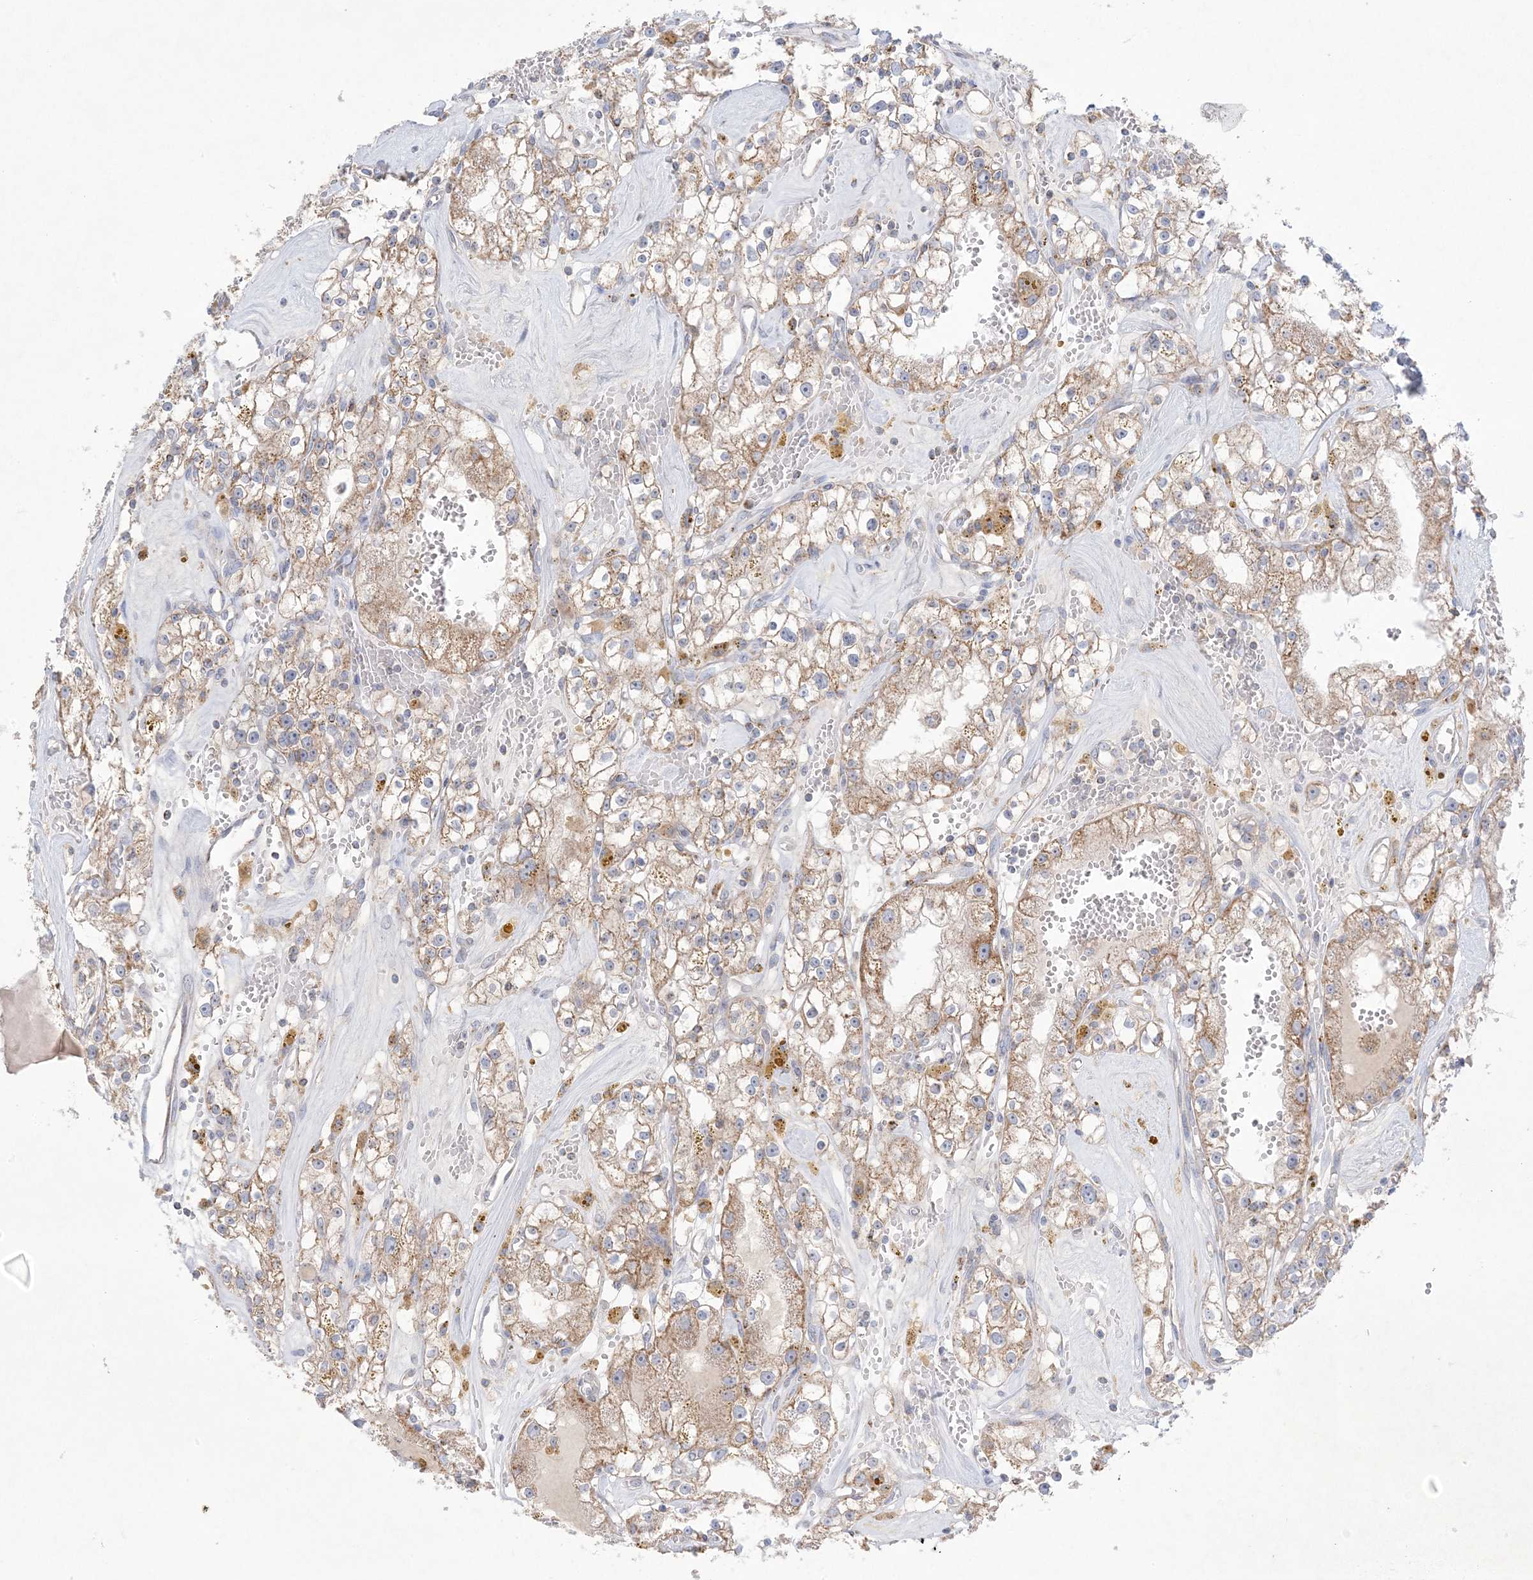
{"staining": {"intensity": "moderate", "quantity": ">75%", "location": "cytoplasmic/membranous"}, "tissue": "renal cancer", "cell_type": "Tumor cells", "image_type": "cancer", "snomed": [{"axis": "morphology", "description": "Adenocarcinoma, NOS"}, {"axis": "topography", "description": "Kidney"}], "caption": "An image of human renal adenocarcinoma stained for a protein exhibits moderate cytoplasmic/membranous brown staining in tumor cells. Immunohistochemistry (ihc) stains the protein of interest in brown and the nuclei are stained blue.", "gene": "KCTD6", "patient": {"sex": "male", "age": 56}}